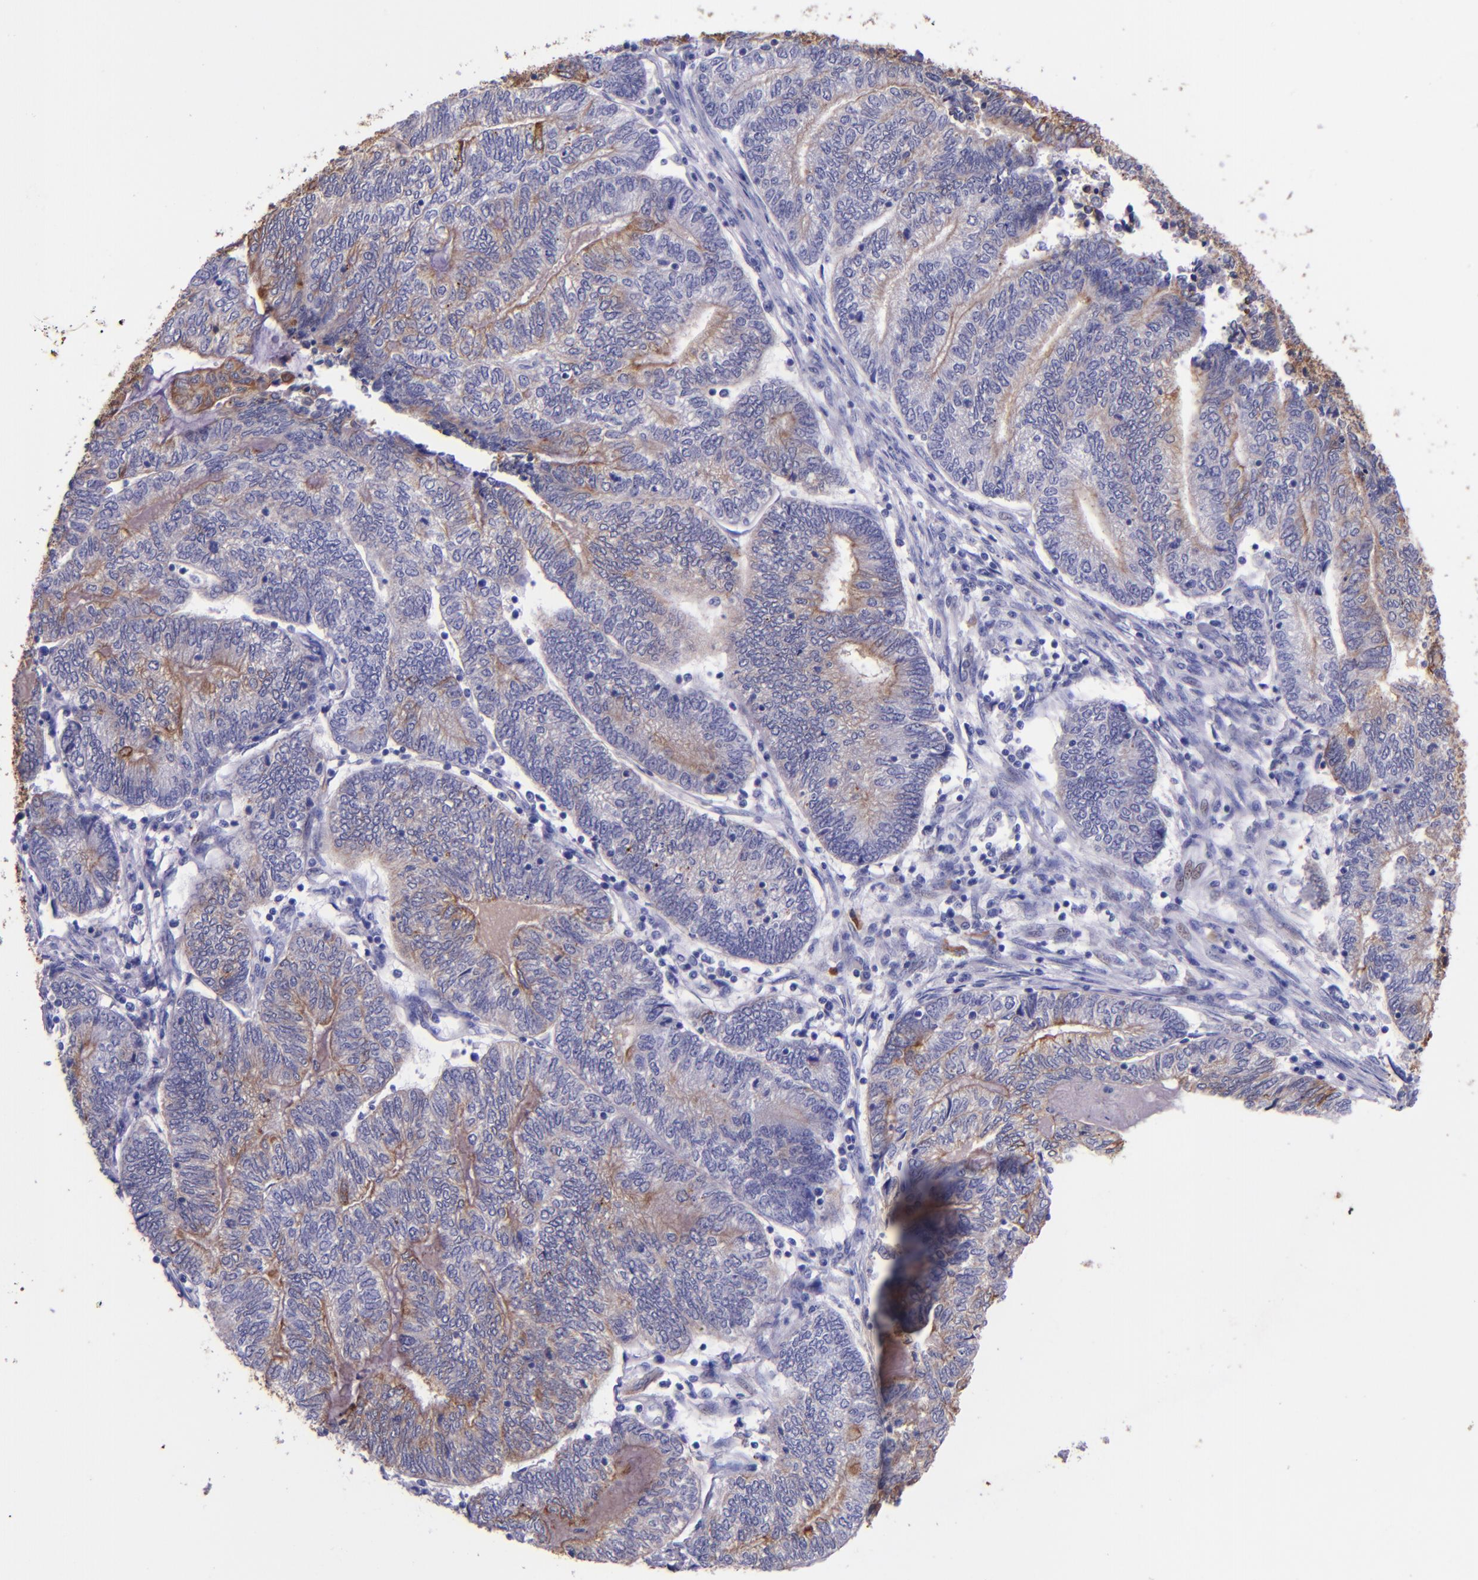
{"staining": {"intensity": "weak", "quantity": "25%-75%", "location": "cytoplasmic/membranous"}, "tissue": "endometrial cancer", "cell_type": "Tumor cells", "image_type": "cancer", "snomed": [{"axis": "morphology", "description": "Adenocarcinoma, NOS"}, {"axis": "topography", "description": "Uterus"}, {"axis": "topography", "description": "Endometrium"}], "caption": "DAB immunohistochemical staining of endometrial cancer exhibits weak cytoplasmic/membranous protein positivity in about 25%-75% of tumor cells.", "gene": "KRT4", "patient": {"sex": "female", "age": 70}}